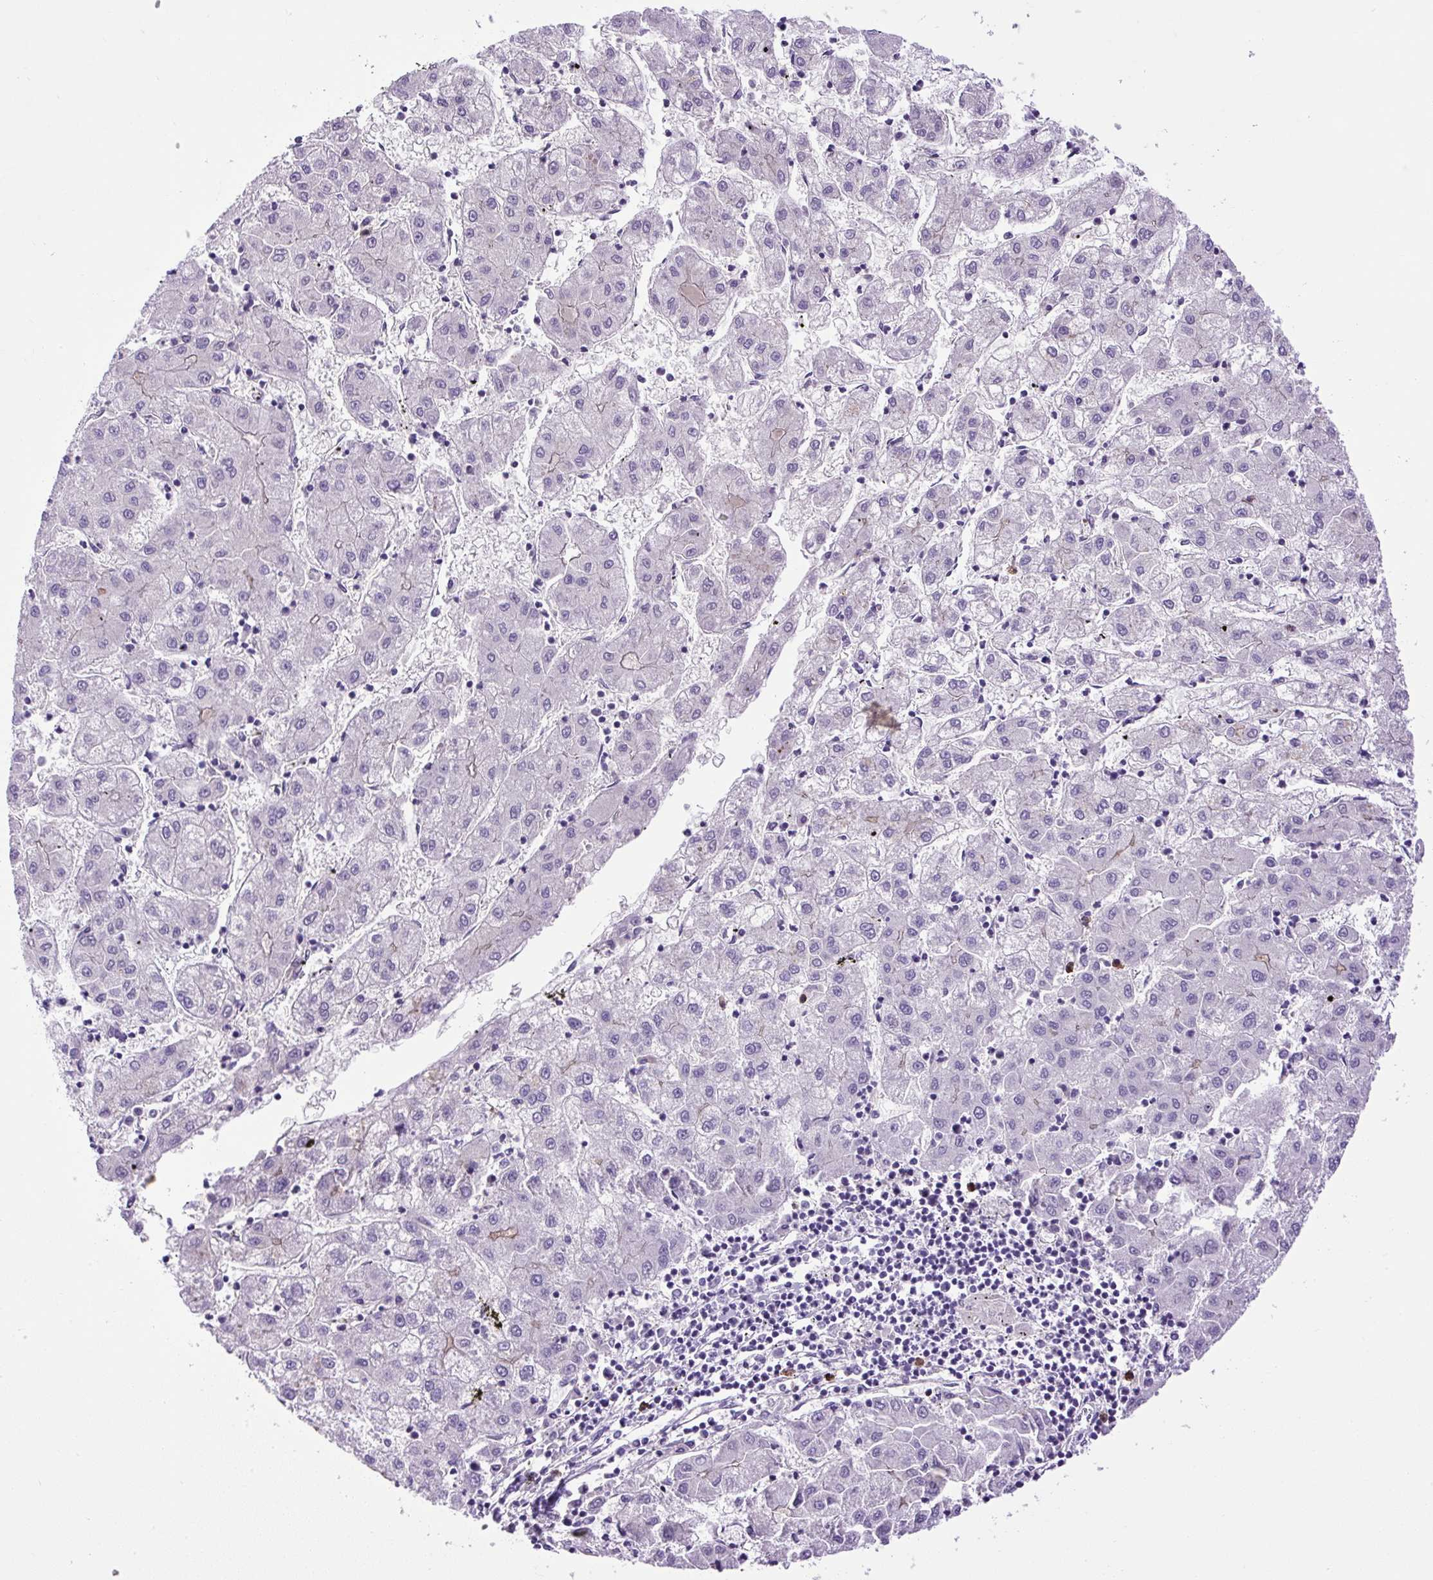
{"staining": {"intensity": "negative", "quantity": "none", "location": "none"}, "tissue": "liver cancer", "cell_type": "Tumor cells", "image_type": "cancer", "snomed": [{"axis": "morphology", "description": "Carcinoma, Hepatocellular, NOS"}, {"axis": "topography", "description": "Liver"}], "caption": "Tumor cells are negative for brown protein staining in liver cancer (hepatocellular carcinoma). Nuclei are stained in blue.", "gene": "VWA7", "patient": {"sex": "male", "age": 72}}